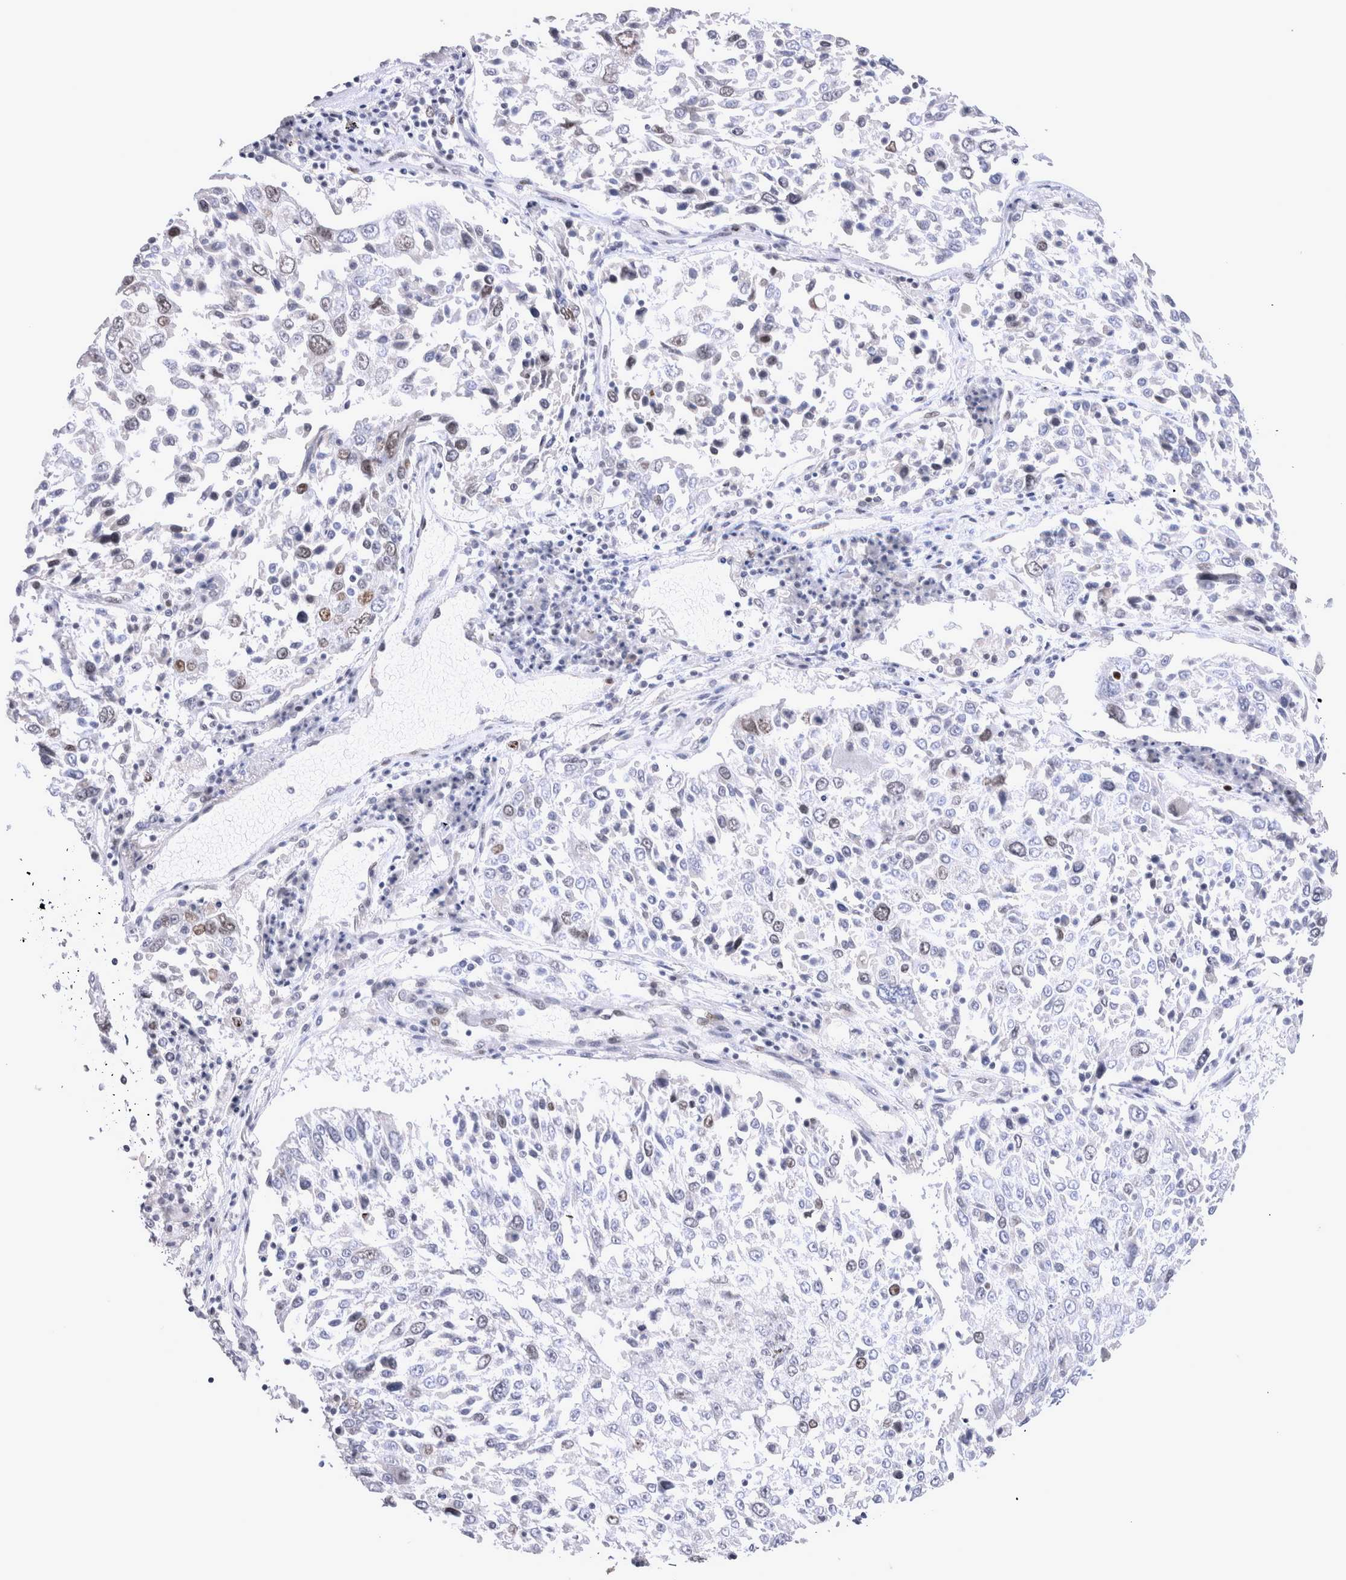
{"staining": {"intensity": "moderate", "quantity": "<25%", "location": "nuclear"}, "tissue": "lung cancer", "cell_type": "Tumor cells", "image_type": "cancer", "snomed": [{"axis": "morphology", "description": "Squamous cell carcinoma, NOS"}, {"axis": "topography", "description": "Lung"}], "caption": "Lung squamous cell carcinoma tissue demonstrates moderate nuclear staining in approximately <25% of tumor cells, visualized by immunohistochemistry.", "gene": "KIF18B", "patient": {"sex": "male", "age": 65}}